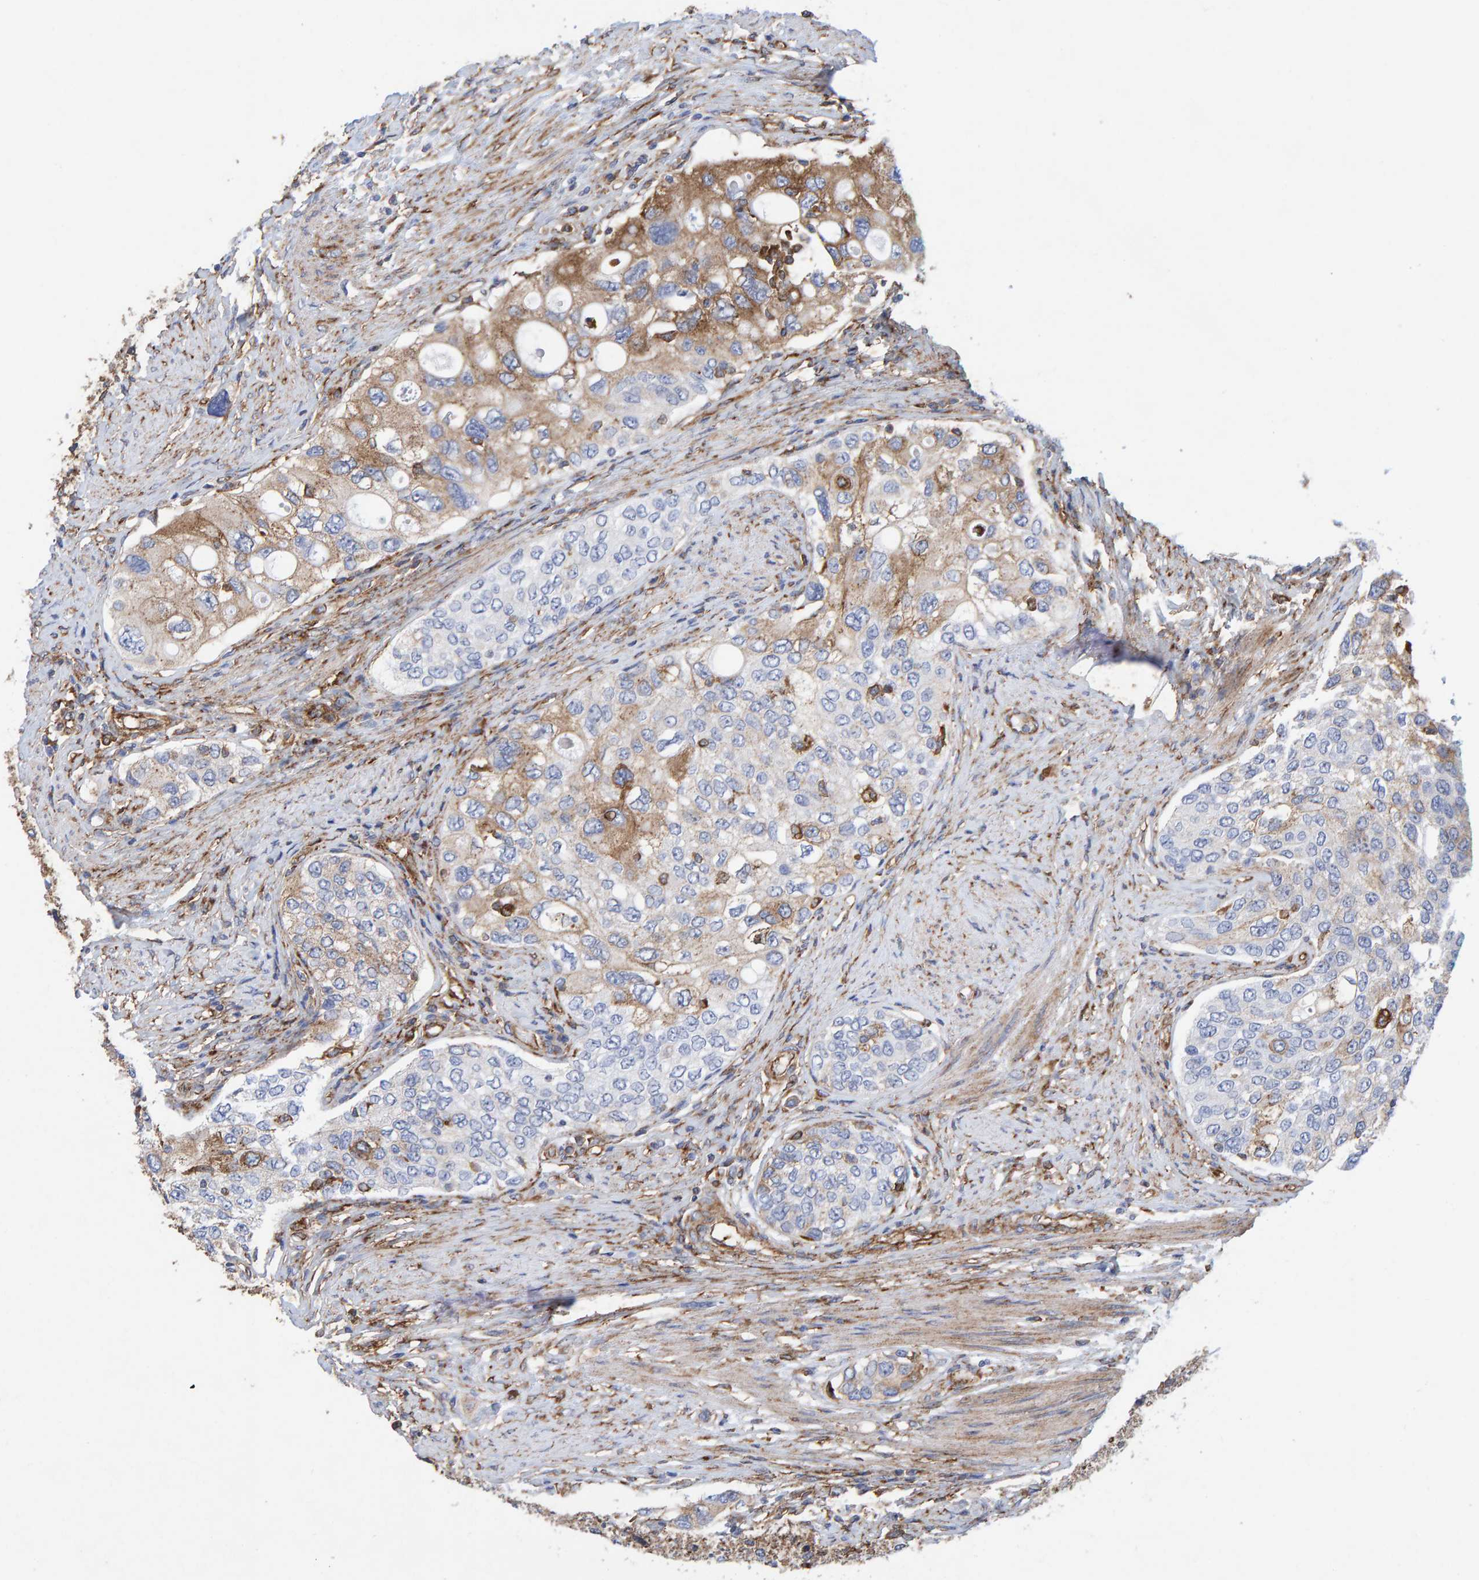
{"staining": {"intensity": "moderate", "quantity": "25%-75%", "location": "cytoplasmic/membranous"}, "tissue": "urothelial cancer", "cell_type": "Tumor cells", "image_type": "cancer", "snomed": [{"axis": "morphology", "description": "Urothelial carcinoma, High grade"}, {"axis": "topography", "description": "Urinary bladder"}], "caption": "Immunohistochemical staining of human urothelial cancer exhibits medium levels of moderate cytoplasmic/membranous positivity in about 25%-75% of tumor cells.", "gene": "MVP", "patient": {"sex": "female", "age": 56}}